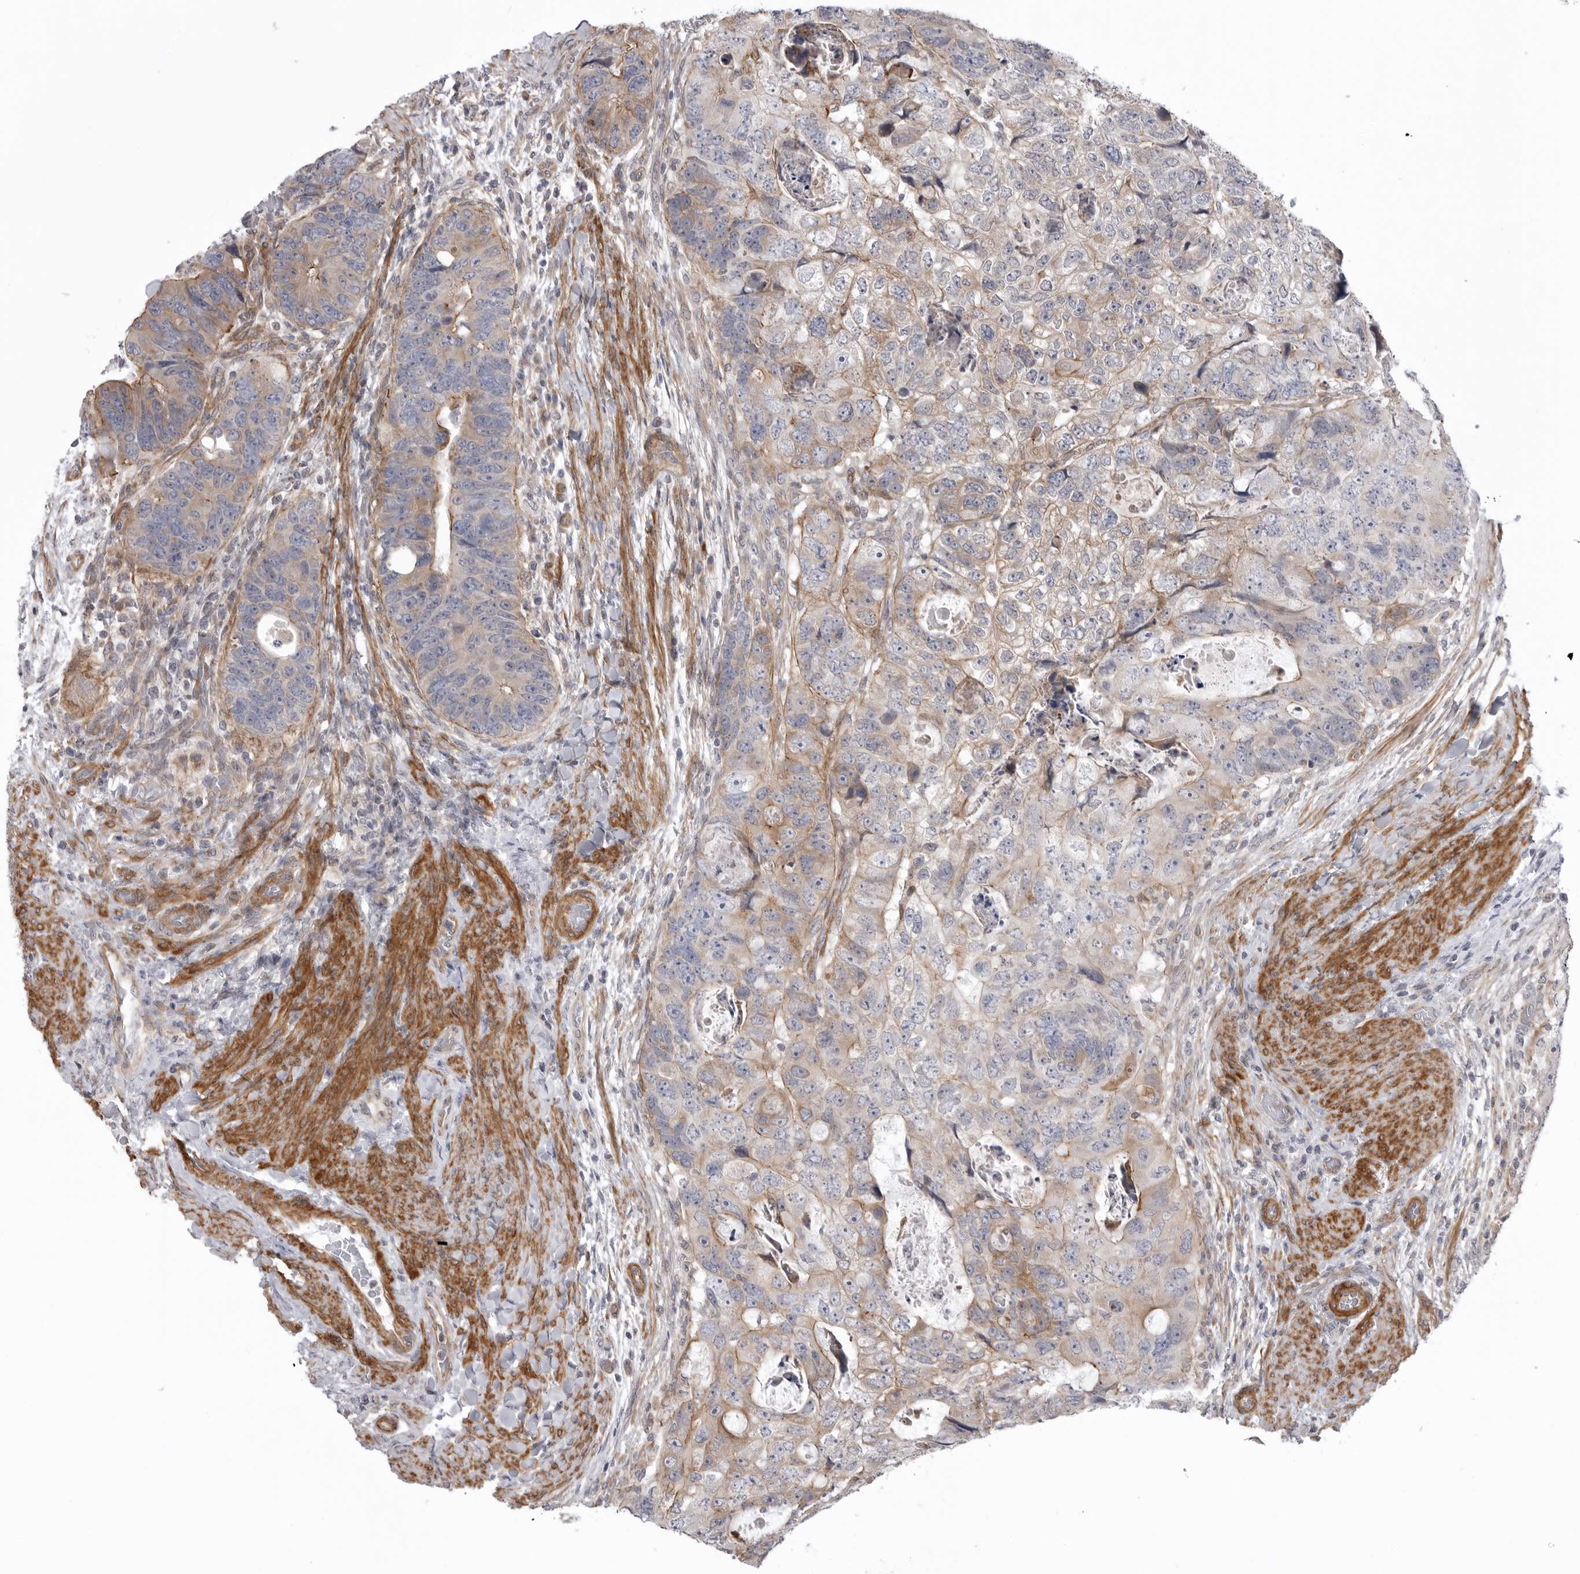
{"staining": {"intensity": "weak", "quantity": ">75%", "location": "cytoplasmic/membranous"}, "tissue": "colorectal cancer", "cell_type": "Tumor cells", "image_type": "cancer", "snomed": [{"axis": "morphology", "description": "Adenocarcinoma, NOS"}, {"axis": "topography", "description": "Rectum"}], "caption": "Weak cytoplasmic/membranous protein positivity is seen in approximately >75% of tumor cells in colorectal cancer.", "gene": "SCP2", "patient": {"sex": "male", "age": 59}}